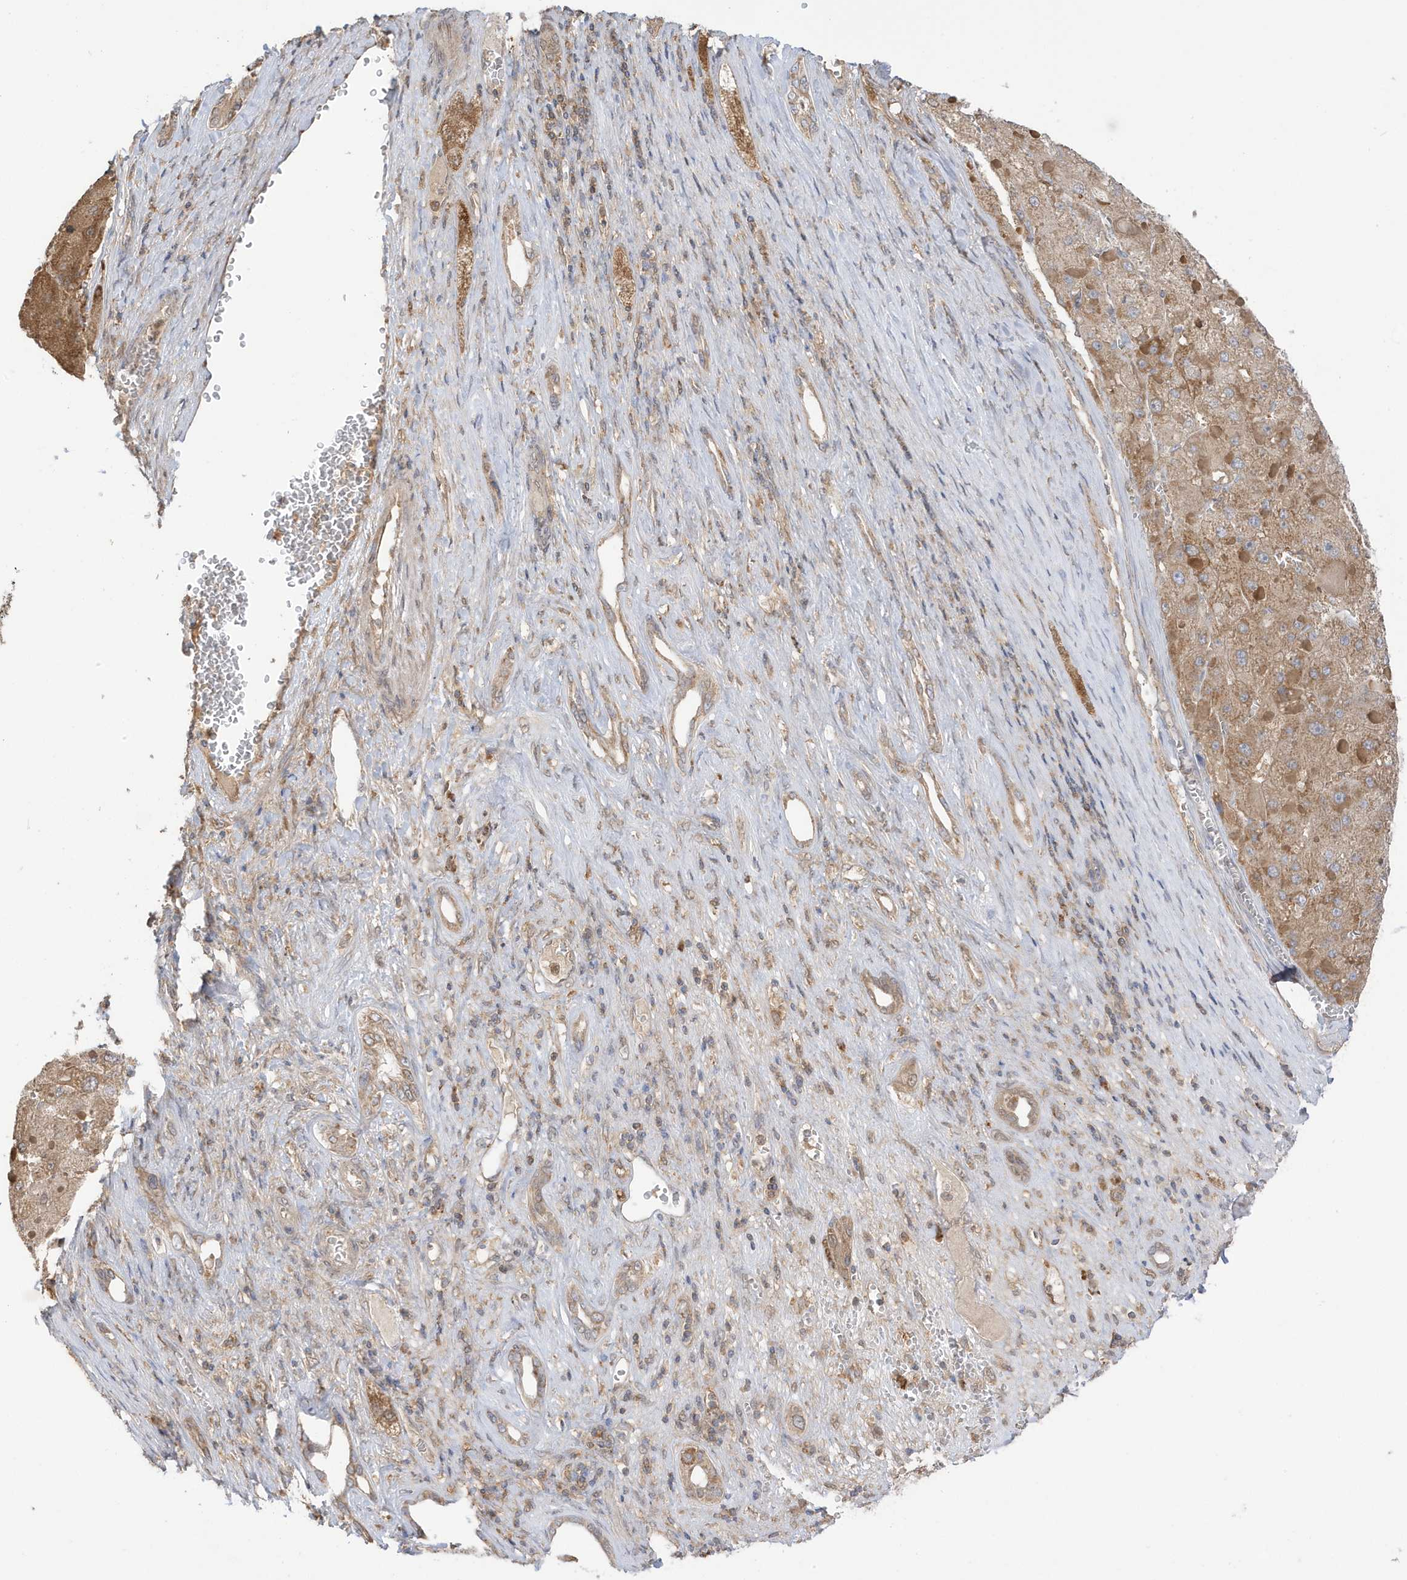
{"staining": {"intensity": "moderate", "quantity": ">75%", "location": "cytoplasmic/membranous"}, "tissue": "liver cancer", "cell_type": "Tumor cells", "image_type": "cancer", "snomed": [{"axis": "morphology", "description": "Carcinoma, Hepatocellular, NOS"}, {"axis": "topography", "description": "Liver"}], "caption": "This is a micrograph of immunohistochemistry (IHC) staining of hepatocellular carcinoma (liver), which shows moderate positivity in the cytoplasmic/membranous of tumor cells.", "gene": "AZI2", "patient": {"sex": "female", "age": 73}}